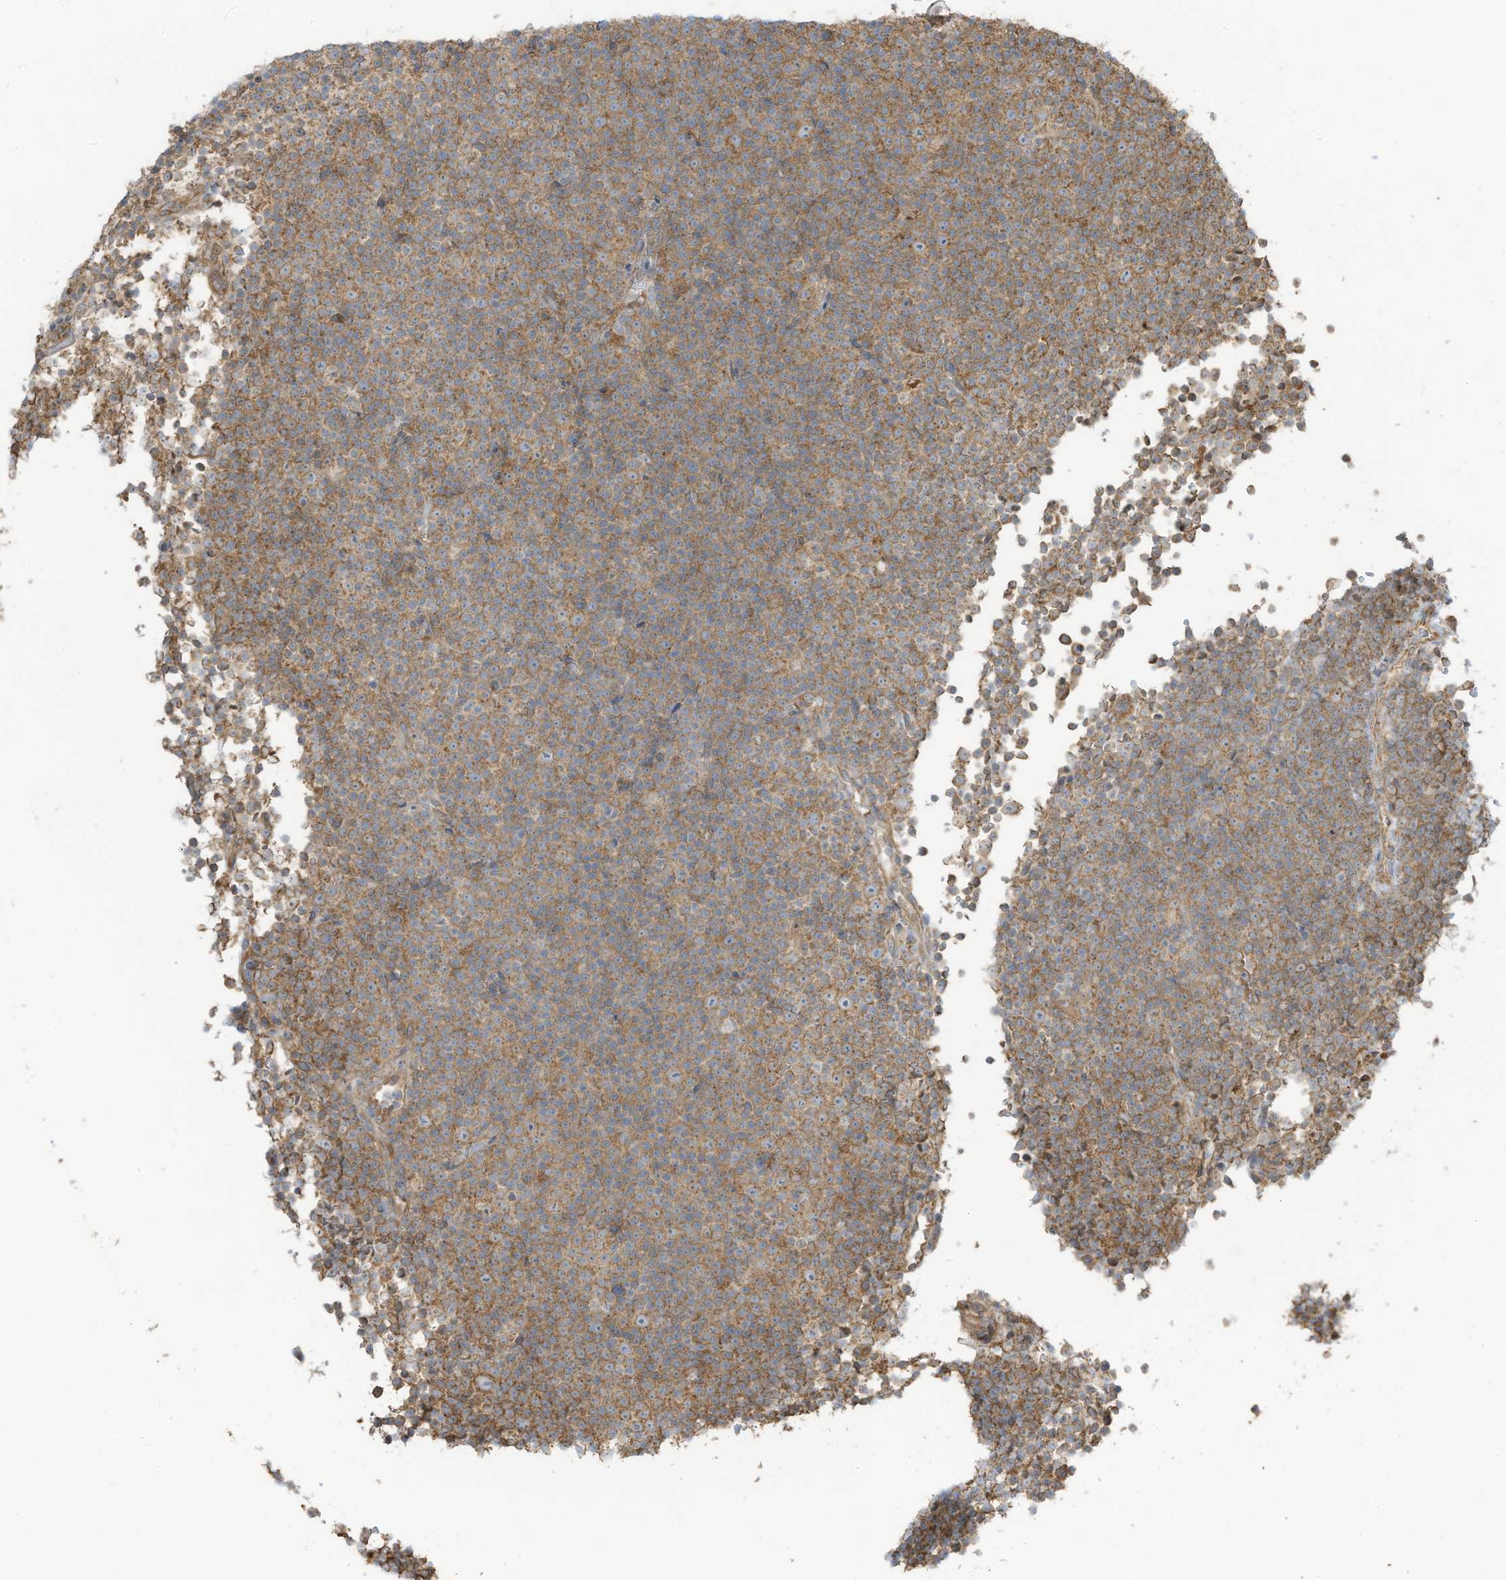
{"staining": {"intensity": "moderate", "quantity": ">75%", "location": "cytoplasmic/membranous"}, "tissue": "lymphoma", "cell_type": "Tumor cells", "image_type": "cancer", "snomed": [{"axis": "morphology", "description": "Malignant lymphoma, non-Hodgkin's type, Low grade"}, {"axis": "topography", "description": "Lymph node"}], "caption": "Low-grade malignant lymphoma, non-Hodgkin's type stained for a protein (brown) demonstrates moderate cytoplasmic/membranous positive expression in approximately >75% of tumor cells.", "gene": "CGAS", "patient": {"sex": "female", "age": 67}}